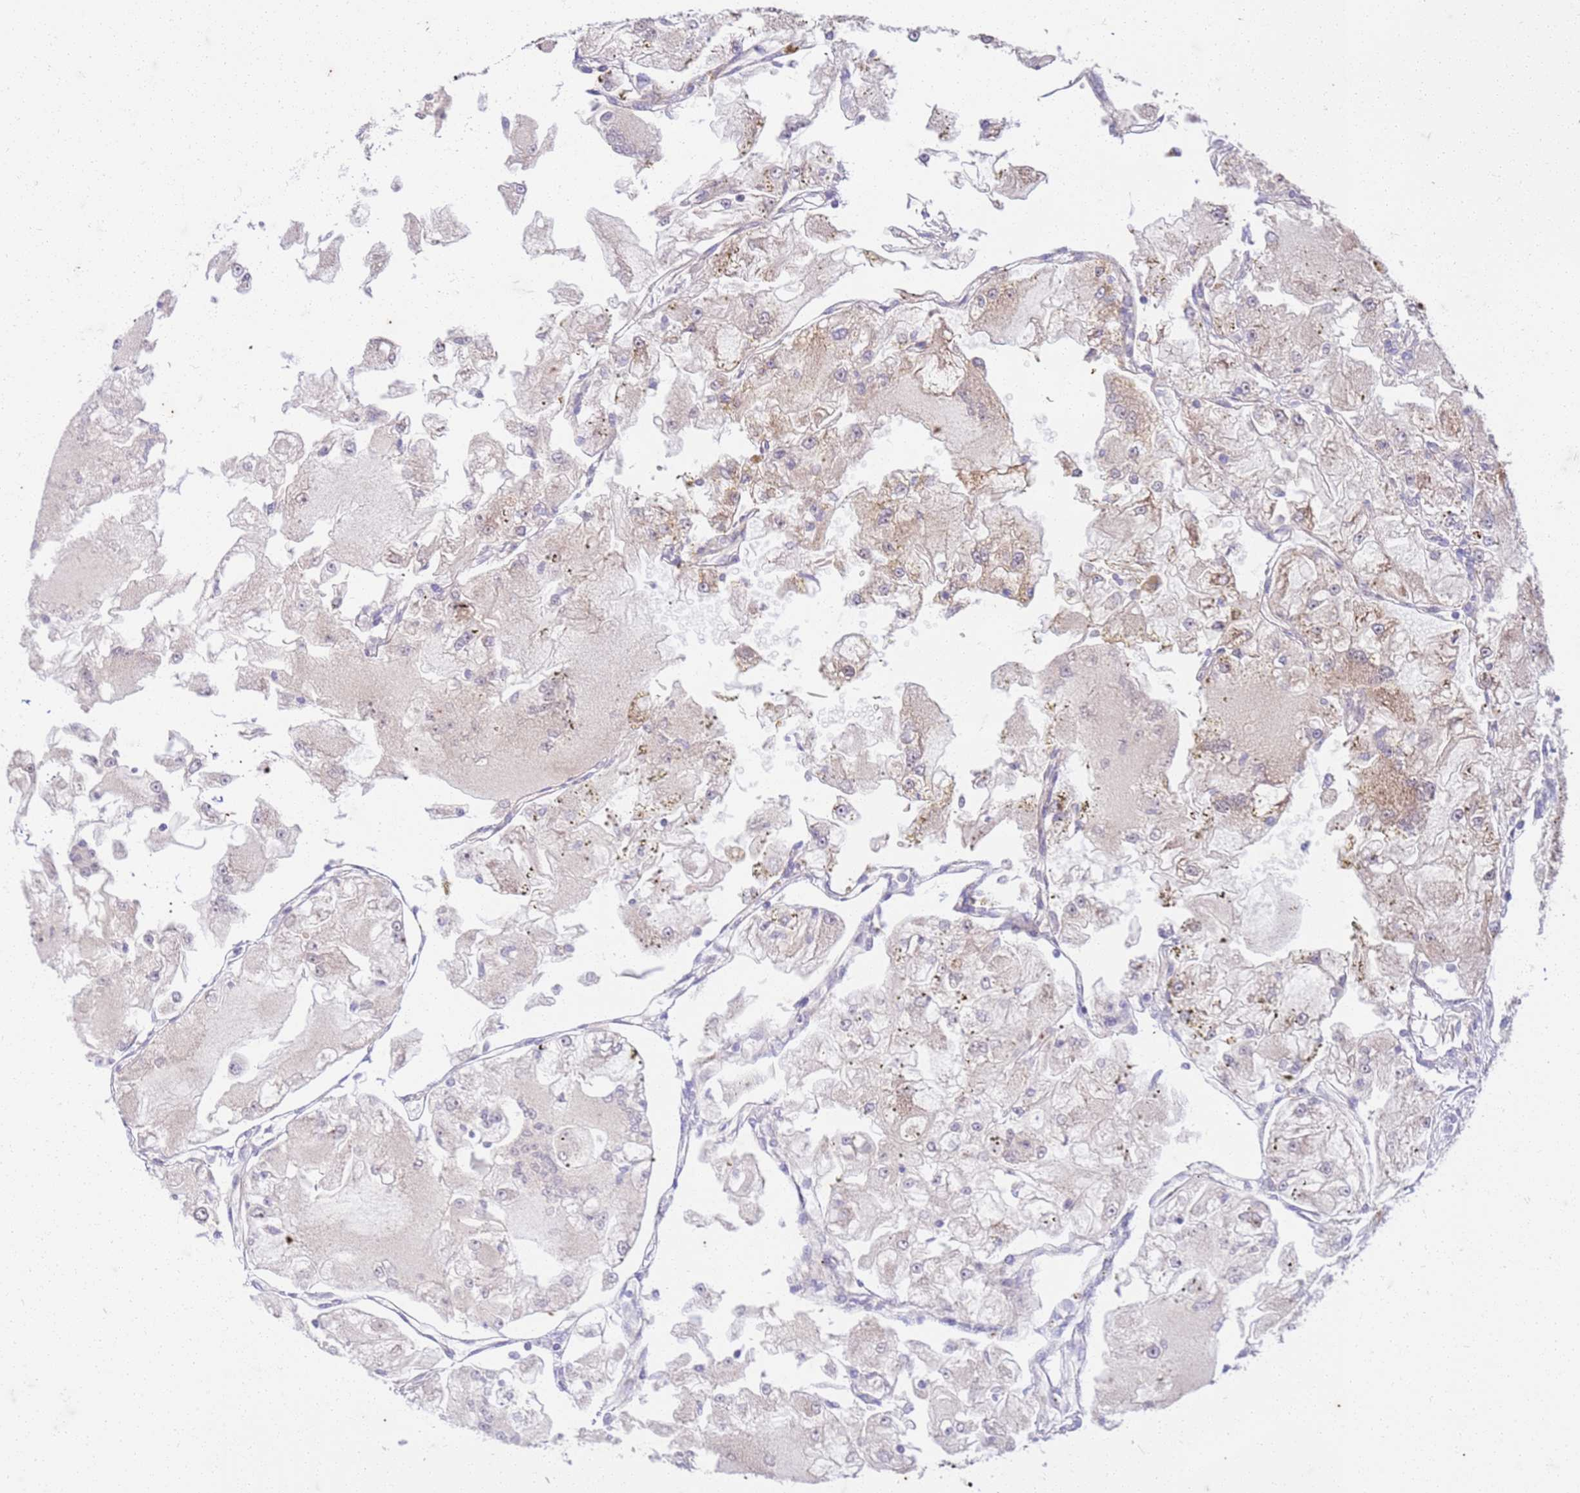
{"staining": {"intensity": "negative", "quantity": "none", "location": "none"}, "tissue": "renal cancer", "cell_type": "Tumor cells", "image_type": "cancer", "snomed": [{"axis": "morphology", "description": "Adenocarcinoma, NOS"}, {"axis": "topography", "description": "Kidney"}], "caption": "DAB immunohistochemical staining of human renal cancer (adenocarcinoma) shows no significant positivity in tumor cells.", "gene": "OSBP", "patient": {"sex": "female", "age": 72}}